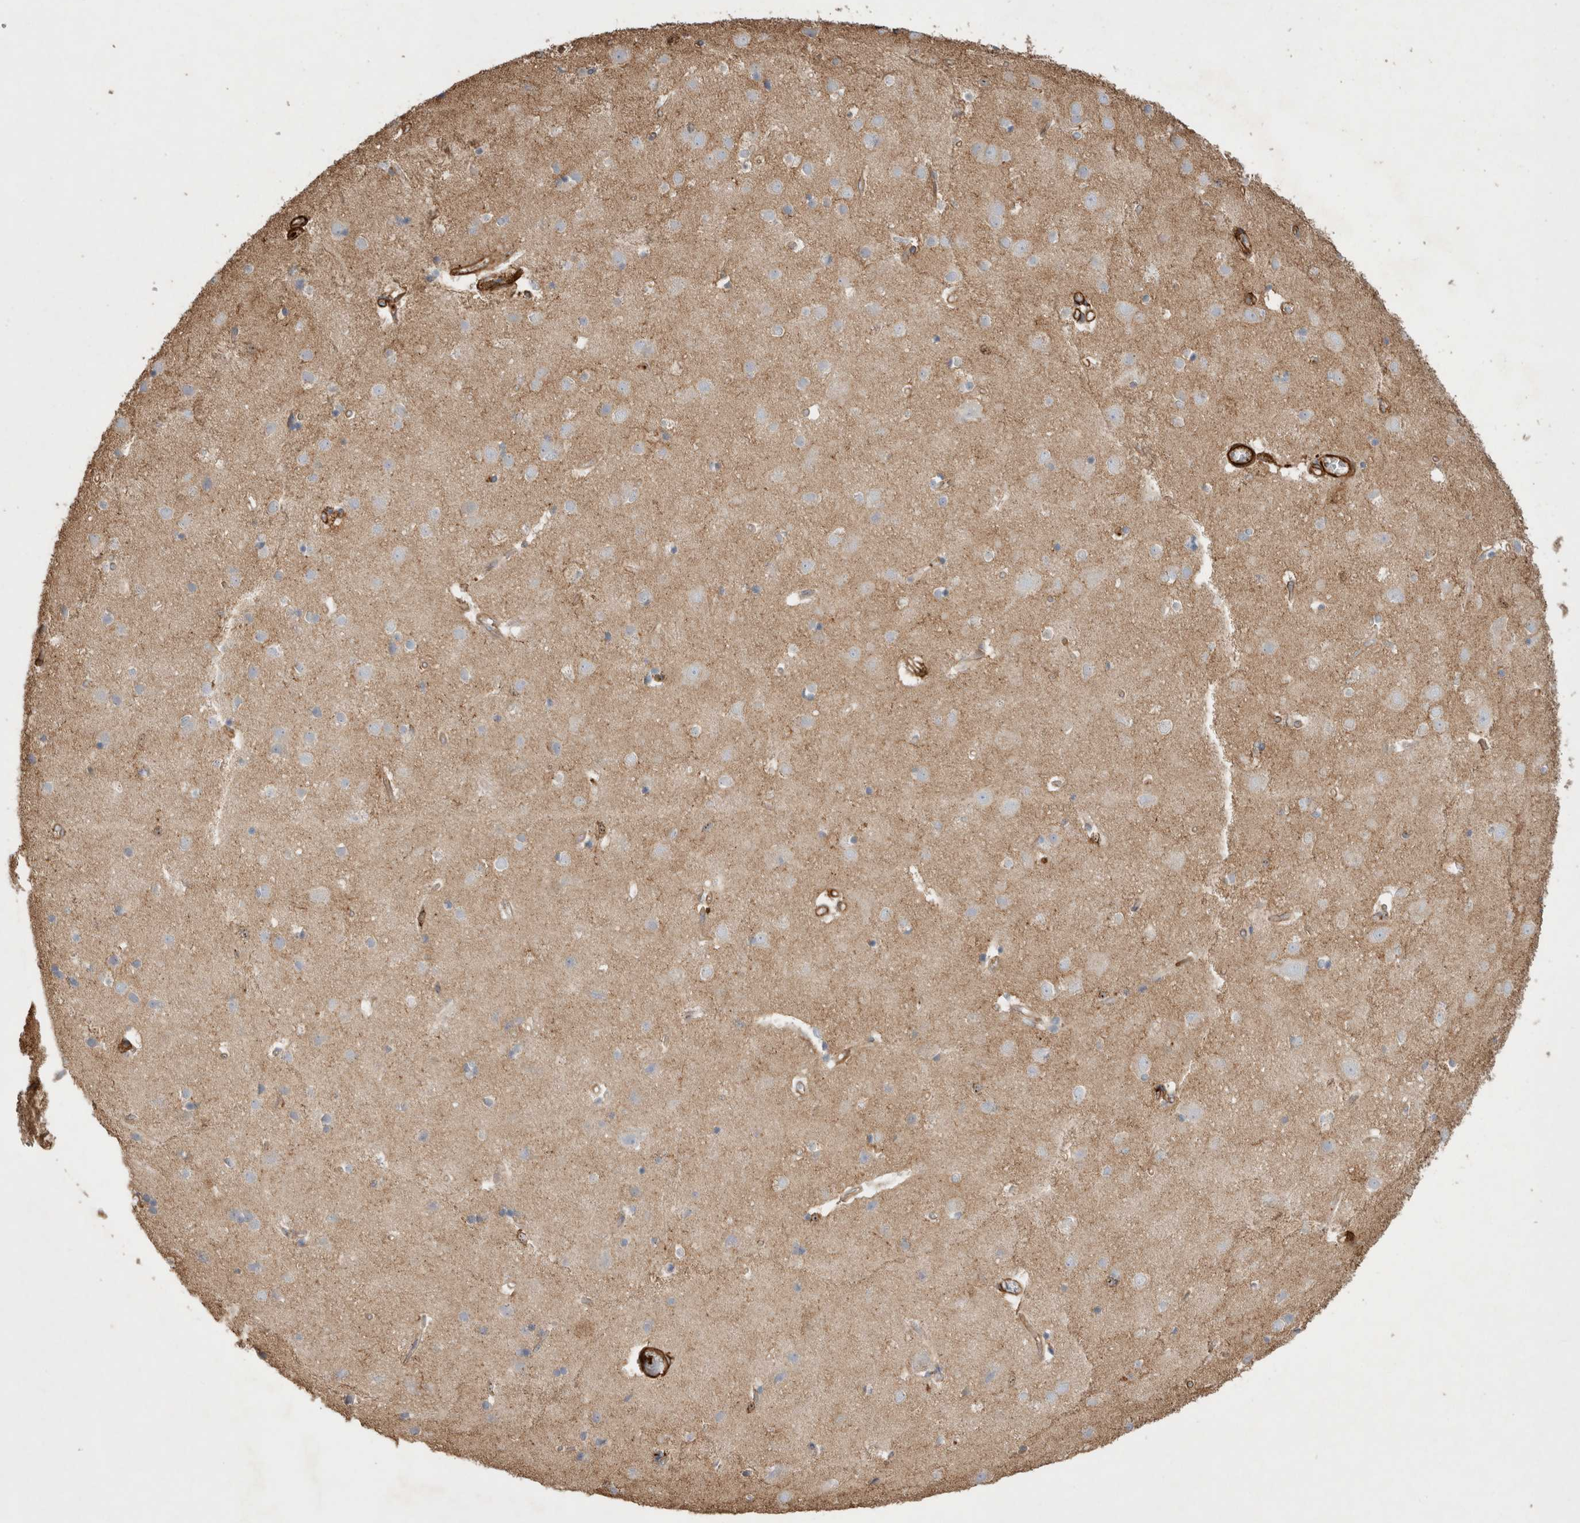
{"staining": {"intensity": "strong", "quantity": ">75%", "location": "cytoplasmic/membranous"}, "tissue": "cerebral cortex", "cell_type": "Endothelial cells", "image_type": "normal", "snomed": [{"axis": "morphology", "description": "Normal tissue, NOS"}, {"axis": "topography", "description": "Cerebral cortex"}], "caption": "Immunohistochemistry micrograph of normal human cerebral cortex stained for a protein (brown), which displays high levels of strong cytoplasmic/membranous positivity in about >75% of endothelial cells.", "gene": "GPER1", "patient": {"sex": "male", "age": 54}}